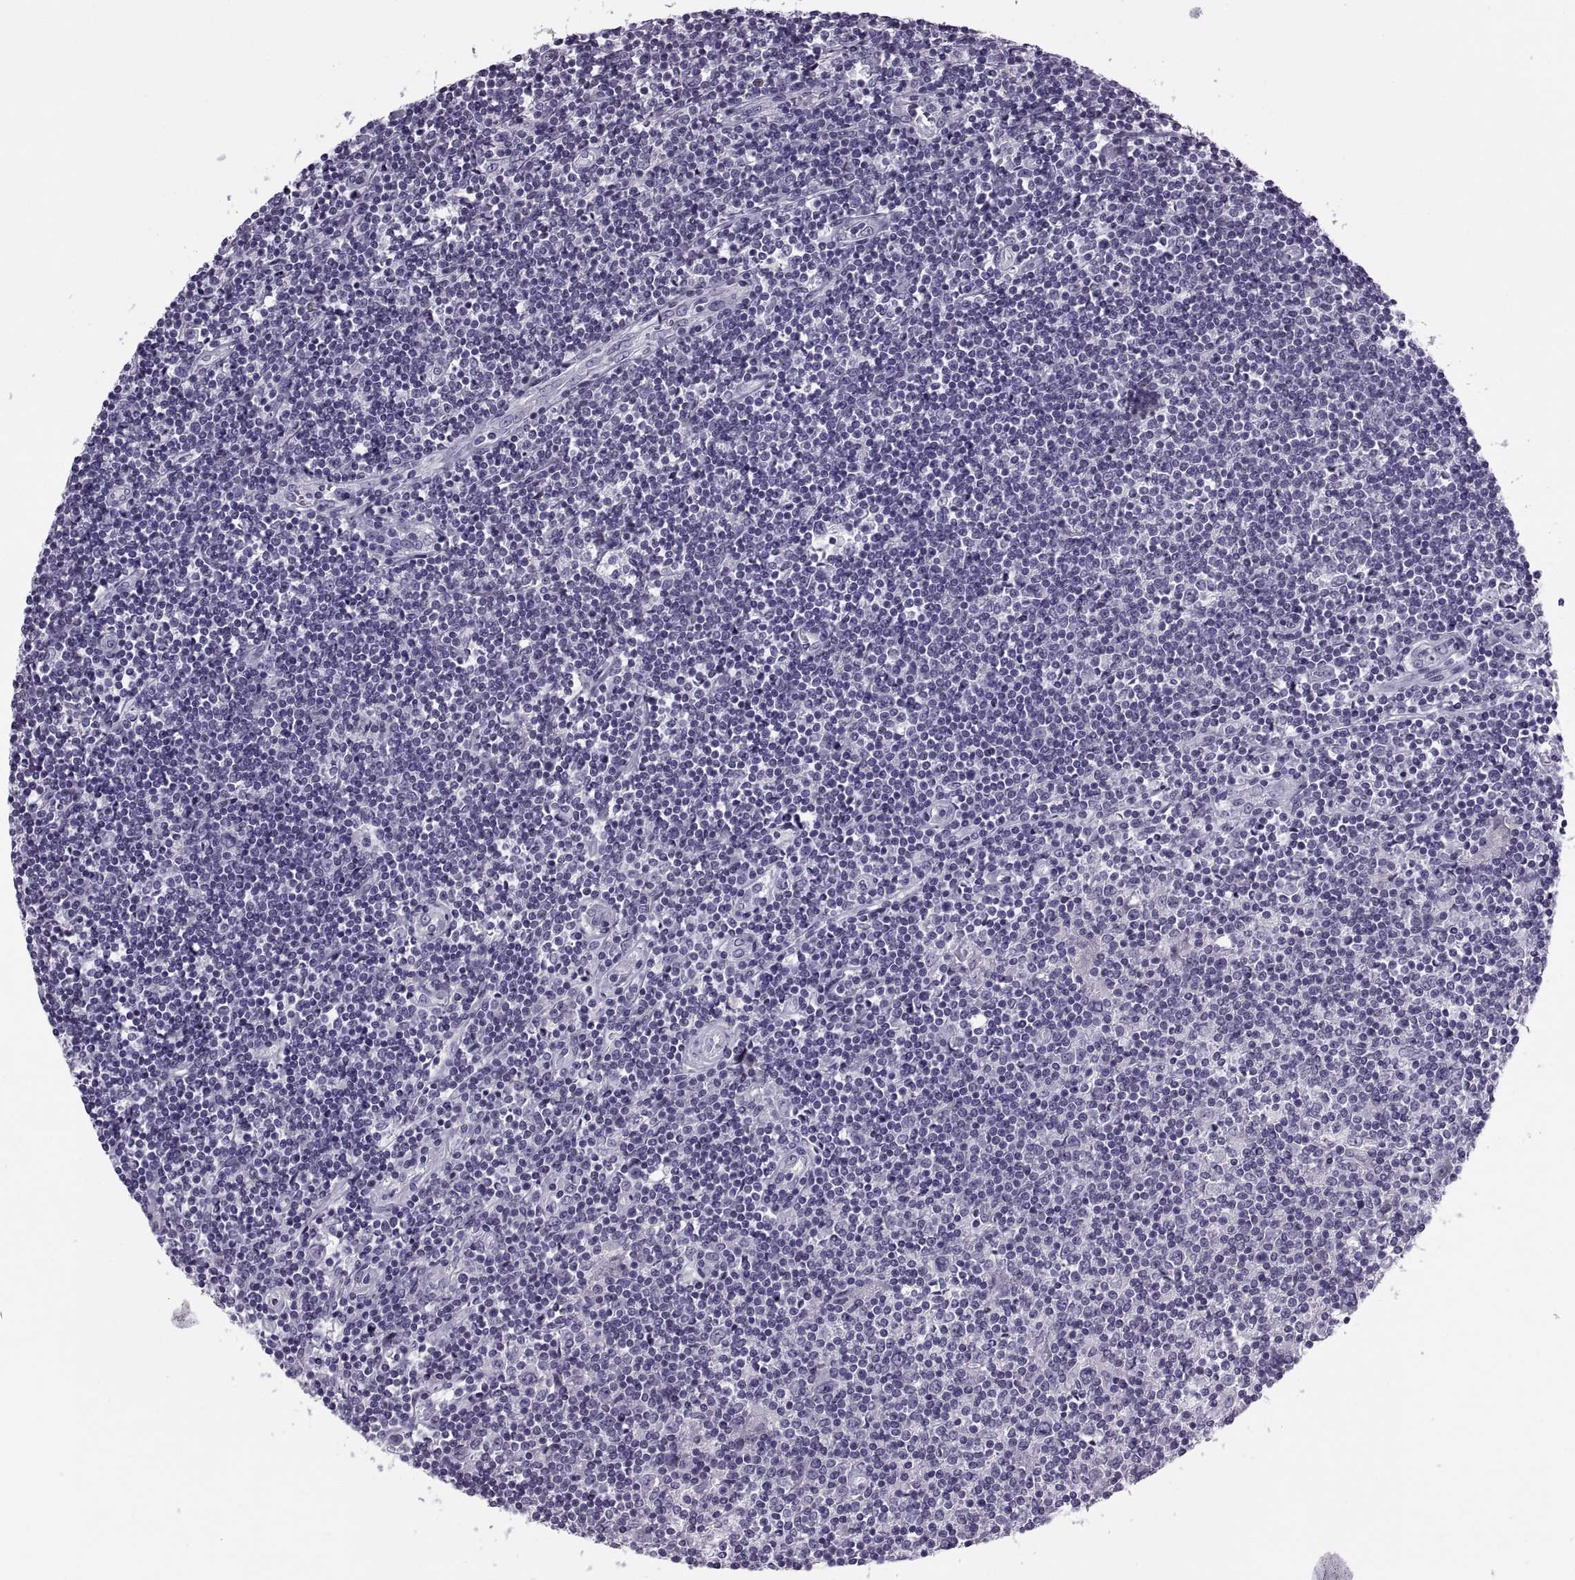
{"staining": {"intensity": "negative", "quantity": "none", "location": "none"}, "tissue": "lymphoma", "cell_type": "Tumor cells", "image_type": "cancer", "snomed": [{"axis": "morphology", "description": "Hodgkin's disease, NOS"}, {"axis": "topography", "description": "Lymph node"}], "caption": "Histopathology image shows no significant protein positivity in tumor cells of lymphoma.", "gene": "SYNGR4", "patient": {"sex": "male", "age": 40}}